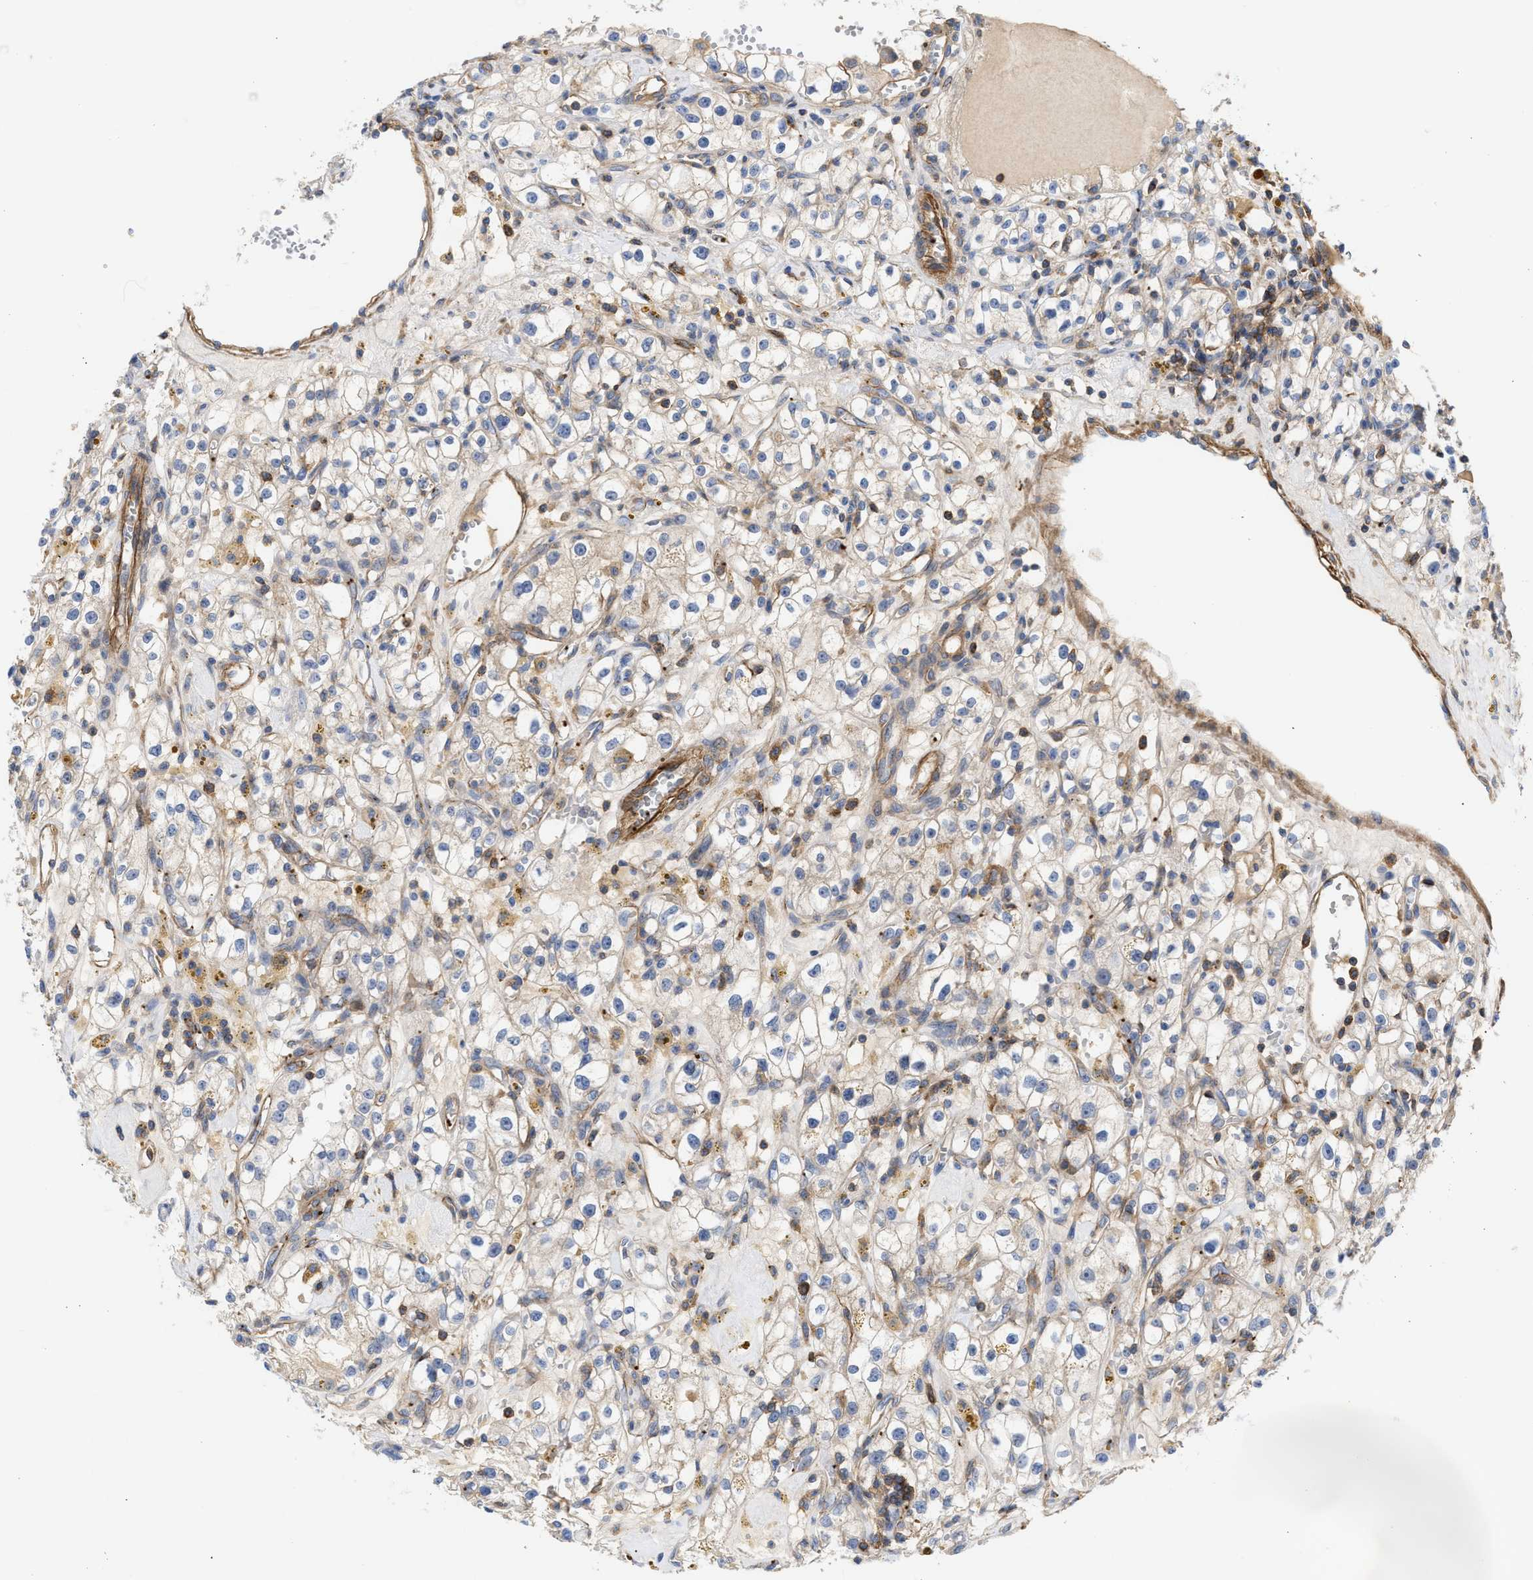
{"staining": {"intensity": "negative", "quantity": "none", "location": "none"}, "tissue": "renal cancer", "cell_type": "Tumor cells", "image_type": "cancer", "snomed": [{"axis": "morphology", "description": "Adenocarcinoma, NOS"}, {"axis": "topography", "description": "Kidney"}], "caption": "This is an immunohistochemistry (IHC) histopathology image of renal cancer. There is no expression in tumor cells.", "gene": "HS3ST5", "patient": {"sex": "male", "age": 56}}